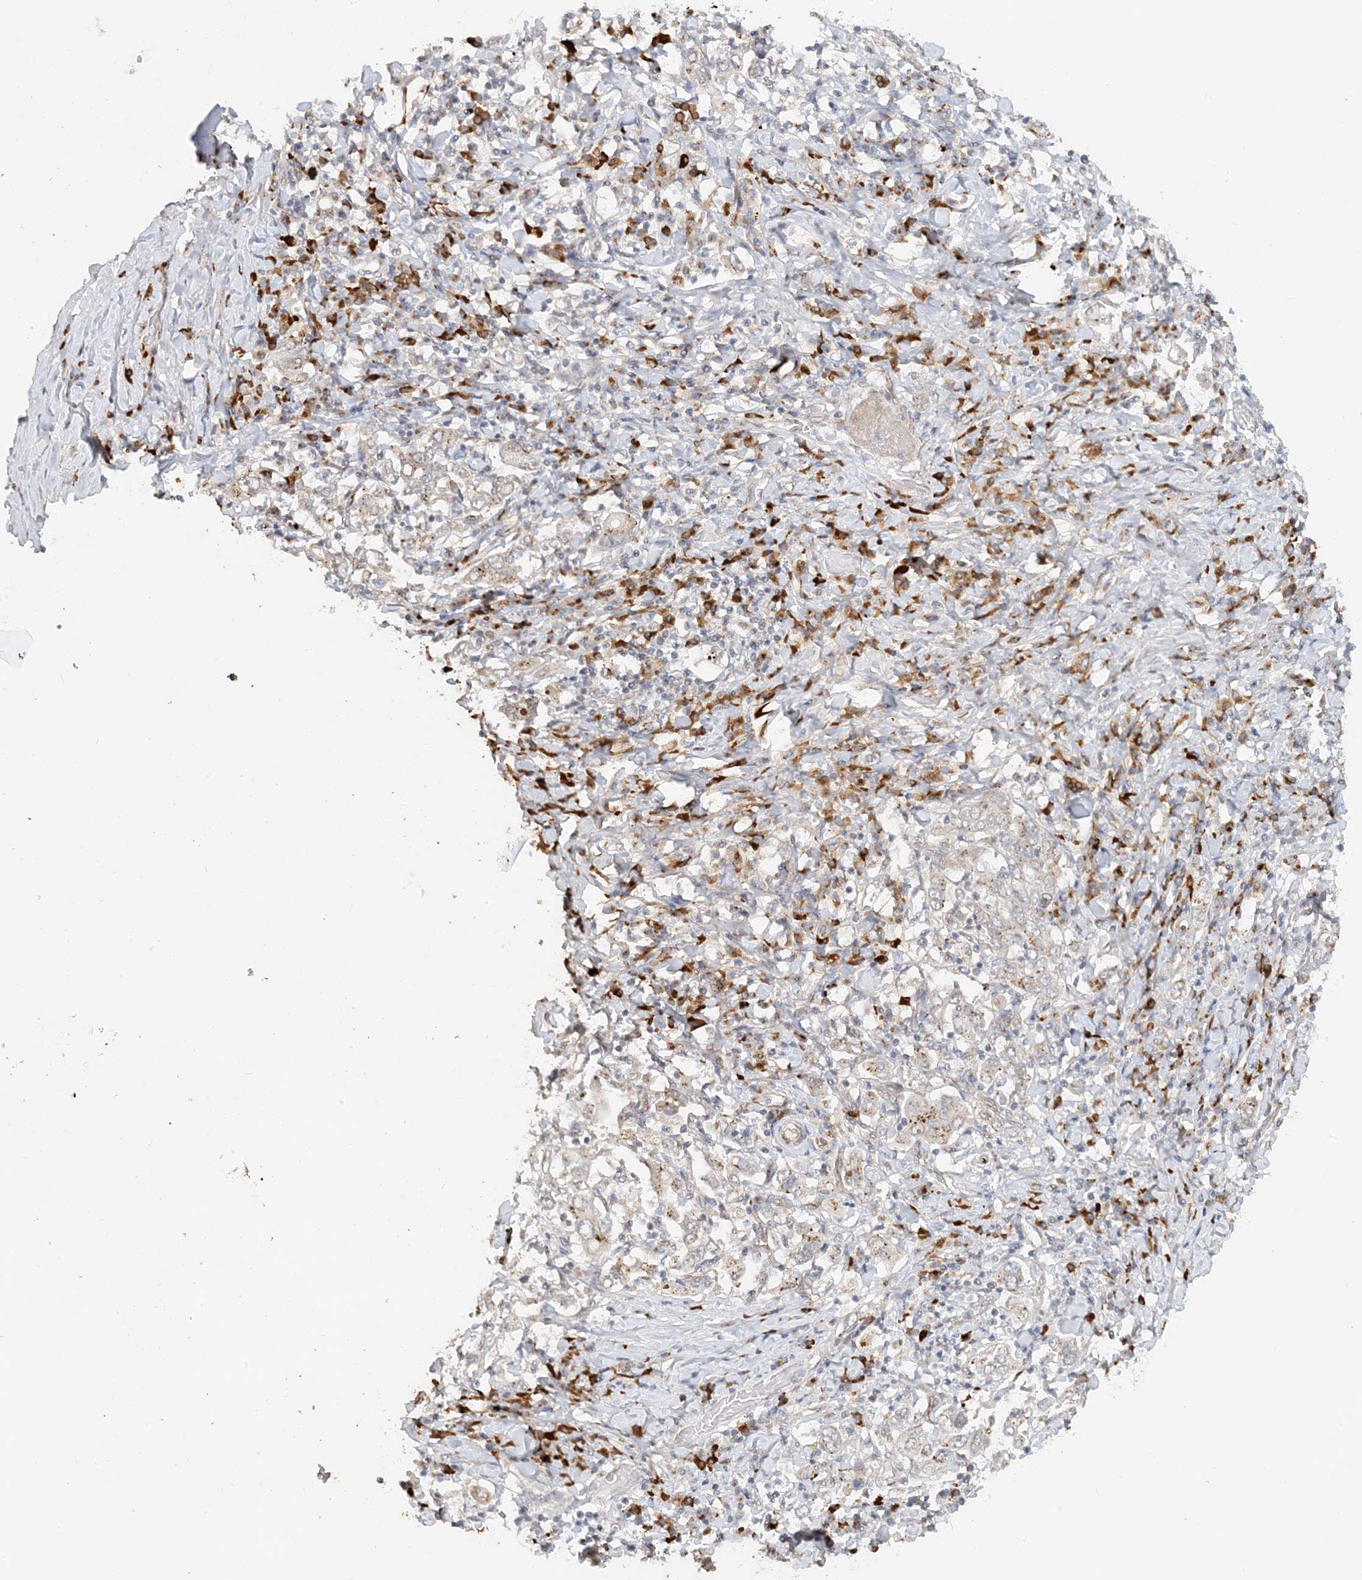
{"staining": {"intensity": "weak", "quantity": "25%-75%", "location": "cytoplasmic/membranous"}, "tissue": "stomach cancer", "cell_type": "Tumor cells", "image_type": "cancer", "snomed": [{"axis": "morphology", "description": "Adenocarcinoma, NOS"}, {"axis": "topography", "description": "Stomach, upper"}], "caption": "Brown immunohistochemical staining in stomach adenocarcinoma exhibits weak cytoplasmic/membranous expression in about 25%-75% of tumor cells.", "gene": "ZCCHC4", "patient": {"sex": "male", "age": 62}}